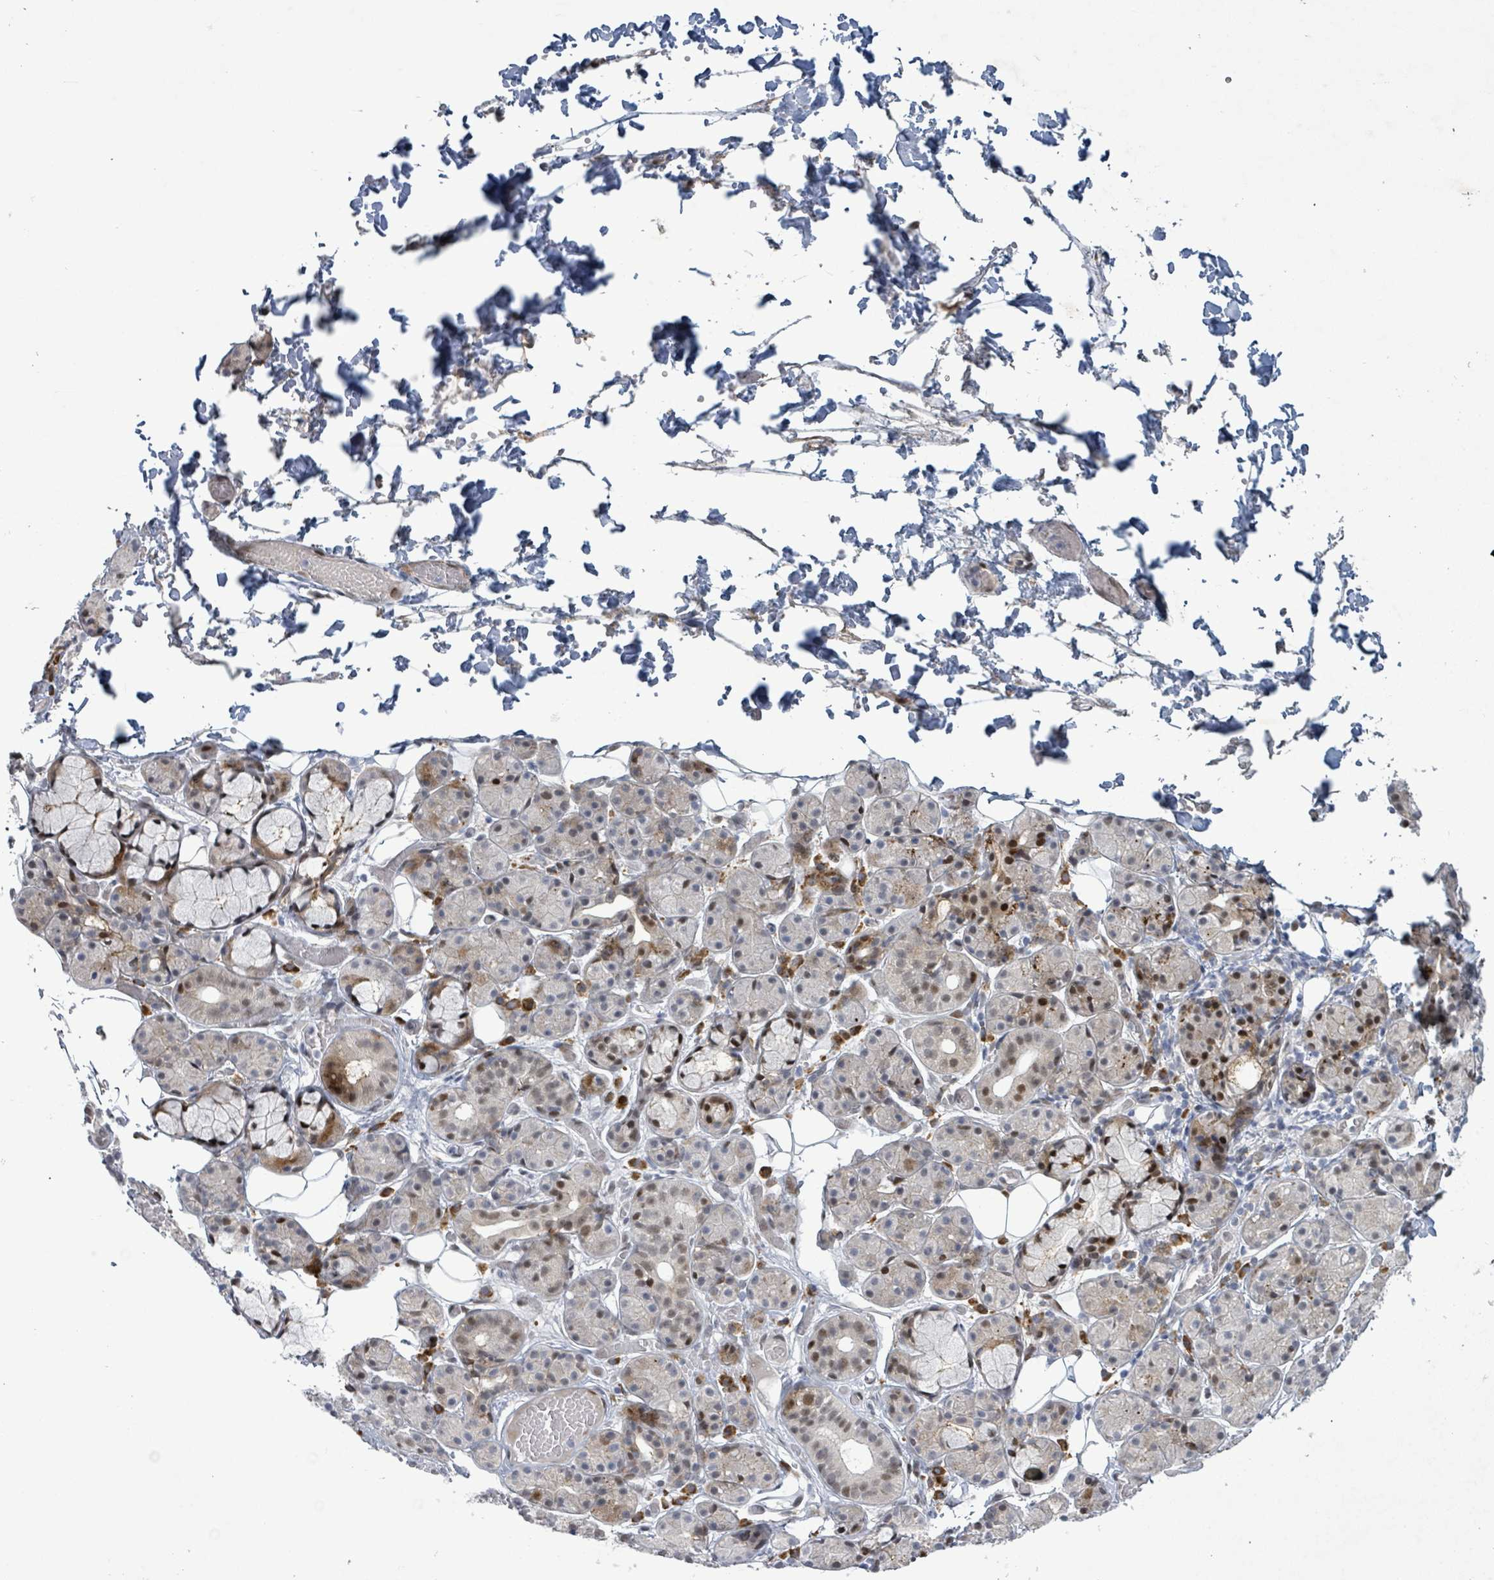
{"staining": {"intensity": "moderate", "quantity": "25%-75%", "location": "cytoplasmic/membranous,nuclear"}, "tissue": "salivary gland", "cell_type": "Glandular cells", "image_type": "normal", "snomed": [{"axis": "morphology", "description": "Normal tissue, NOS"}, {"axis": "topography", "description": "Salivary gland"}], "caption": "Immunohistochemistry of benign human salivary gland reveals medium levels of moderate cytoplasmic/membranous,nuclear staining in approximately 25%-75% of glandular cells.", "gene": "TUSC1", "patient": {"sex": "male", "age": 63}}